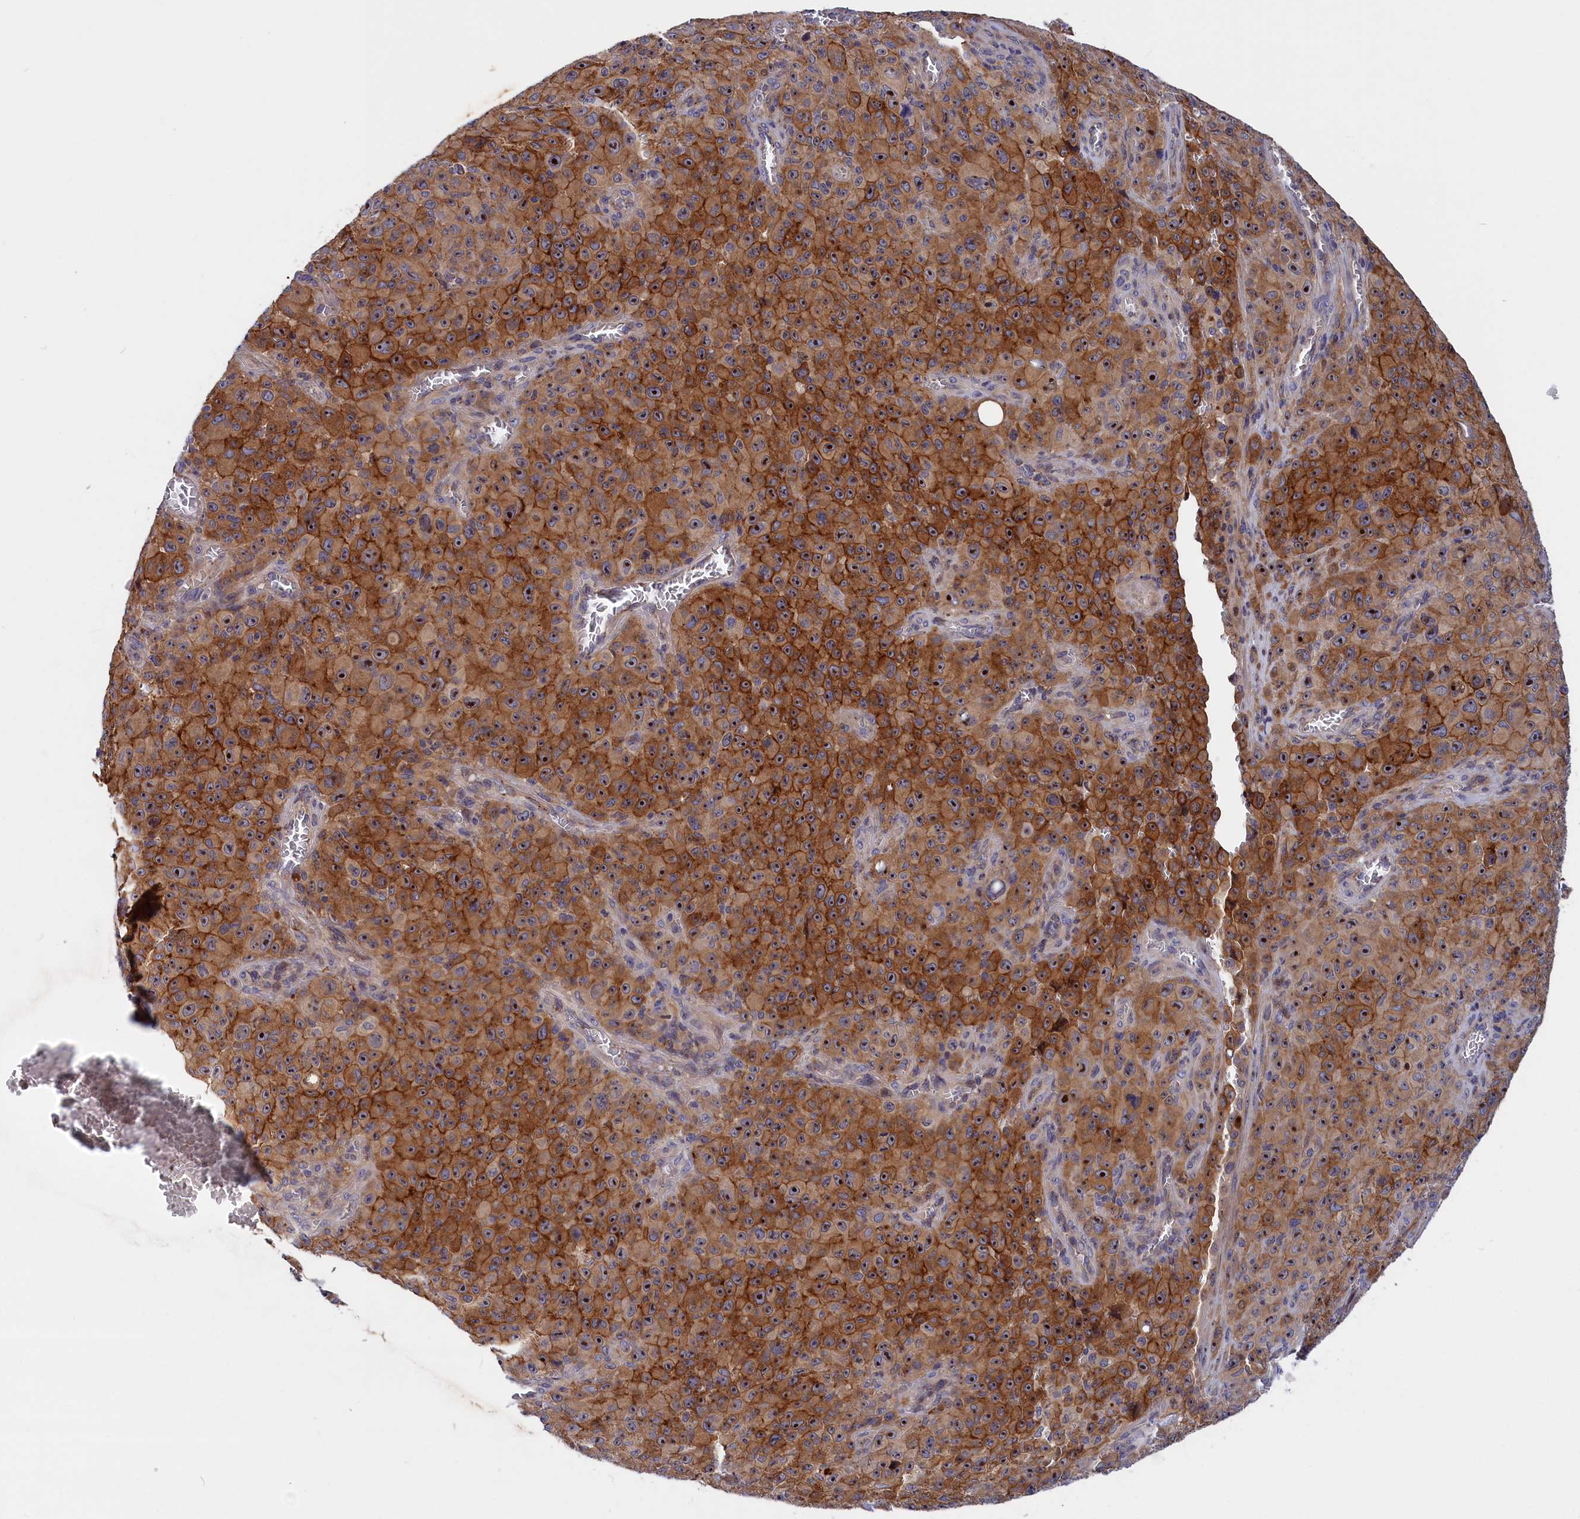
{"staining": {"intensity": "moderate", "quantity": ">75%", "location": "cytoplasmic/membranous,nuclear"}, "tissue": "melanoma", "cell_type": "Tumor cells", "image_type": "cancer", "snomed": [{"axis": "morphology", "description": "Malignant melanoma, NOS"}, {"axis": "topography", "description": "Skin"}], "caption": "Immunohistochemistry (DAB) staining of malignant melanoma demonstrates moderate cytoplasmic/membranous and nuclear protein staining in approximately >75% of tumor cells.", "gene": "CRACD", "patient": {"sex": "female", "age": 82}}